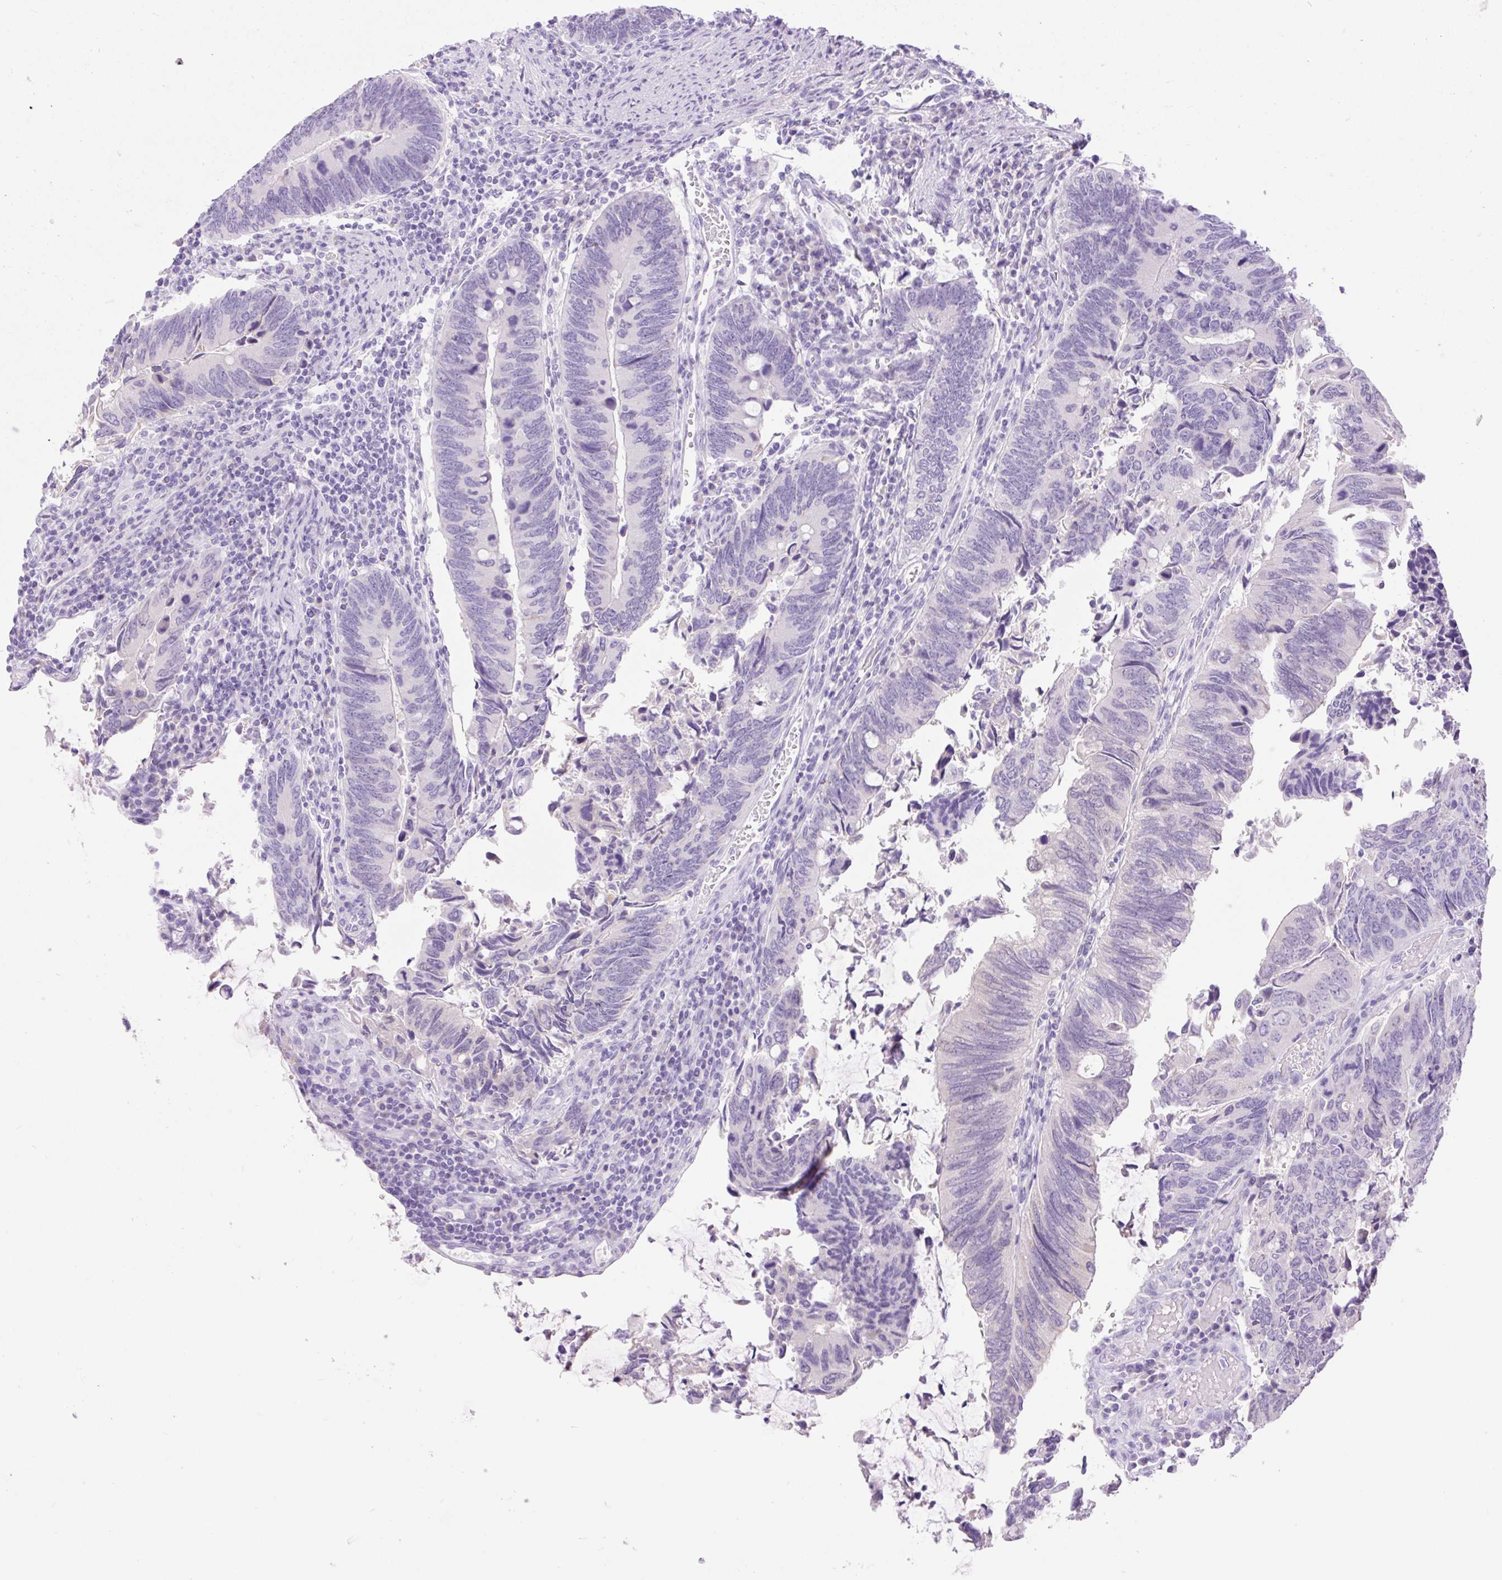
{"staining": {"intensity": "negative", "quantity": "none", "location": "none"}, "tissue": "colorectal cancer", "cell_type": "Tumor cells", "image_type": "cancer", "snomed": [{"axis": "morphology", "description": "Adenocarcinoma, NOS"}, {"axis": "topography", "description": "Colon"}], "caption": "Adenocarcinoma (colorectal) stained for a protein using IHC demonstrates no positivity tumor cells.", "gene": "SLC25A40", "patient": {"sex": "male", "age": 87}}